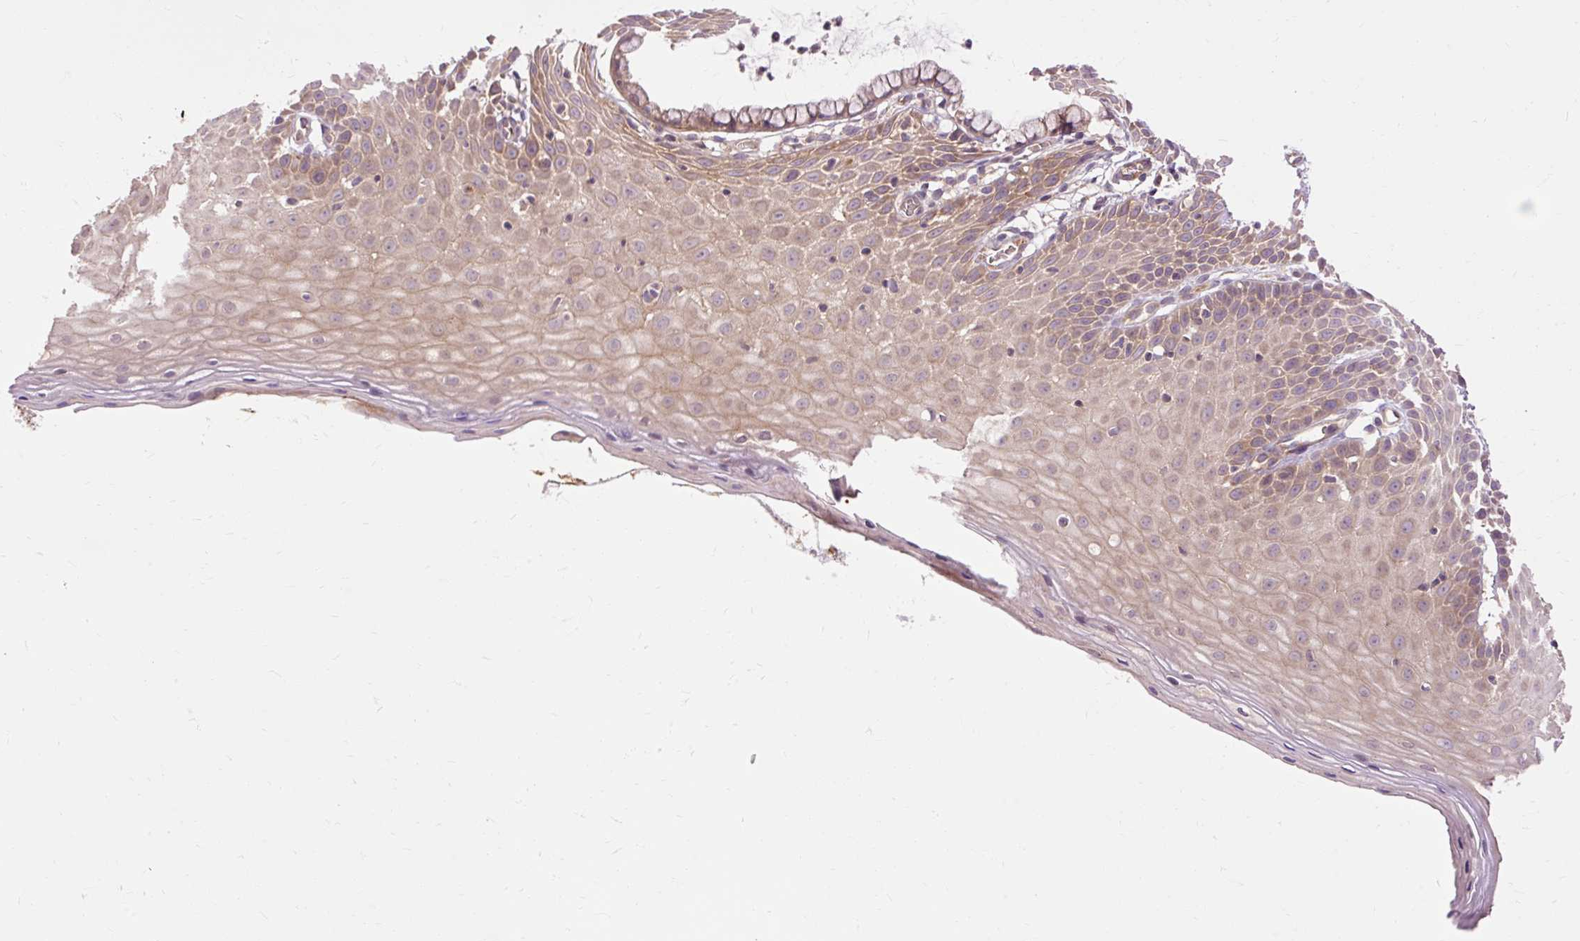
{"staining": {"intensity": "moderate", "quantity": "25%-75%", "location": "cytoplasmic/membranous"}, "tissue": "cervix", "cell_type": "Glandular cells", "image_type": "normal", "snomed": [{"axis": "morphology", "description": "Normal tissue, NOS"}, {"axis": "topography", "description": "Cervix"}], "caption": "Immunohistochemical staining of unremarkable cervix shows moderate cytoplasmic/membranous protein expression in about 25%-75% of glandular cells.", "gene": "RIPOR3", "patient": {"sex": "female", "age": 36}}